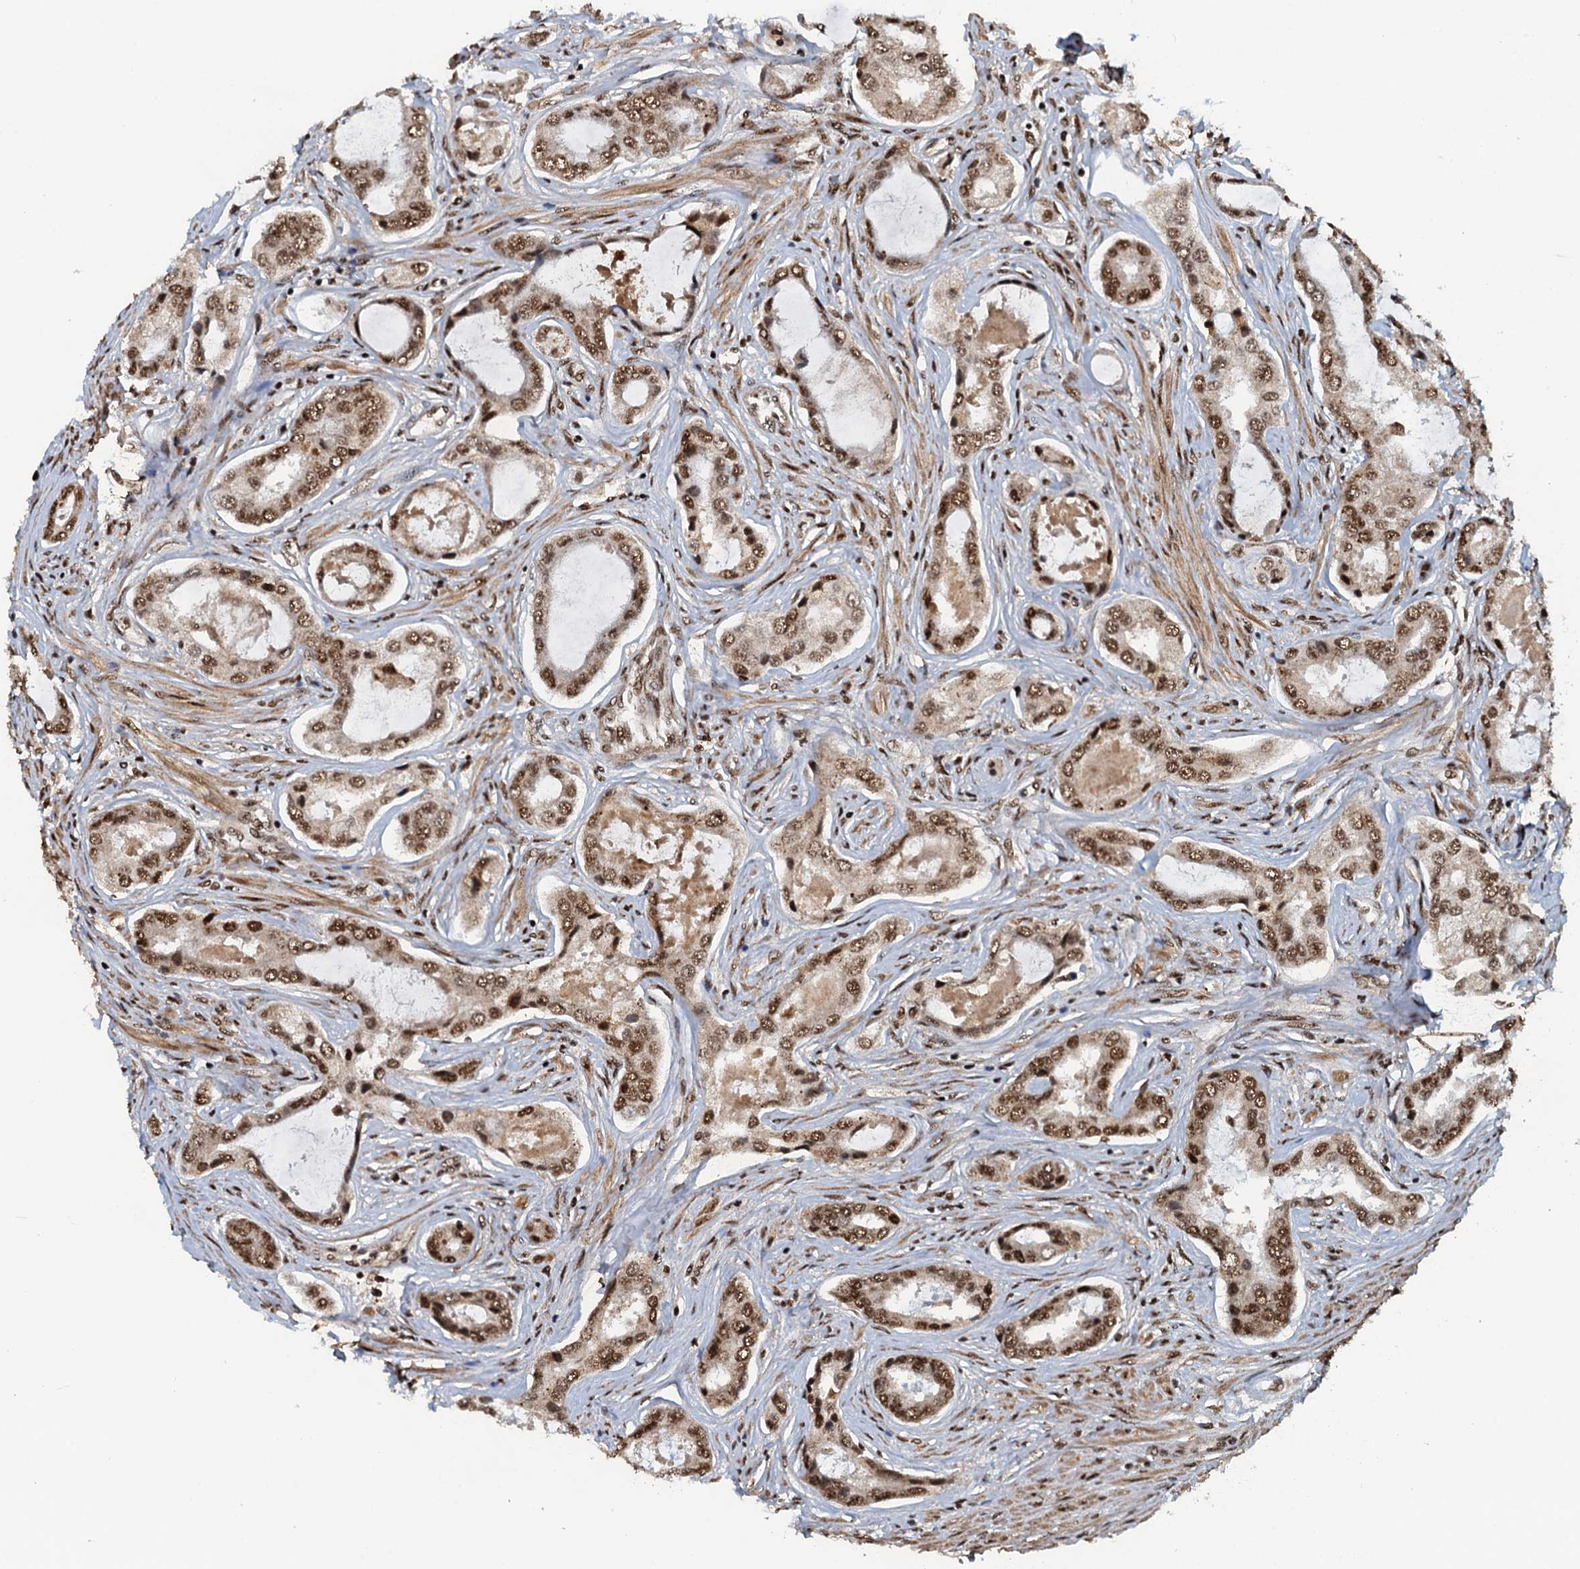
{"staining": {"intensity": "moderate", "quantity": ">75%", "location": "nuclear"}, "tissue": "prostate cancer", "cell_type": "Tumor cells", "image_type": "cancer", "snomed": [{"axis": "morphology", "description": "Adenocarcinoma, Low grade"}, {"axis": "topography", "description": "Prostate"}], "caption": "Tumor cells reveal medium levels of moderate nuclear positivity in approximately >75% of cells in prostate adenocarcinoma (low-grade). Nuclei are stained in blue.", "gene": "ZC3H18", "patient": {"sex": "male", "age": 68}}